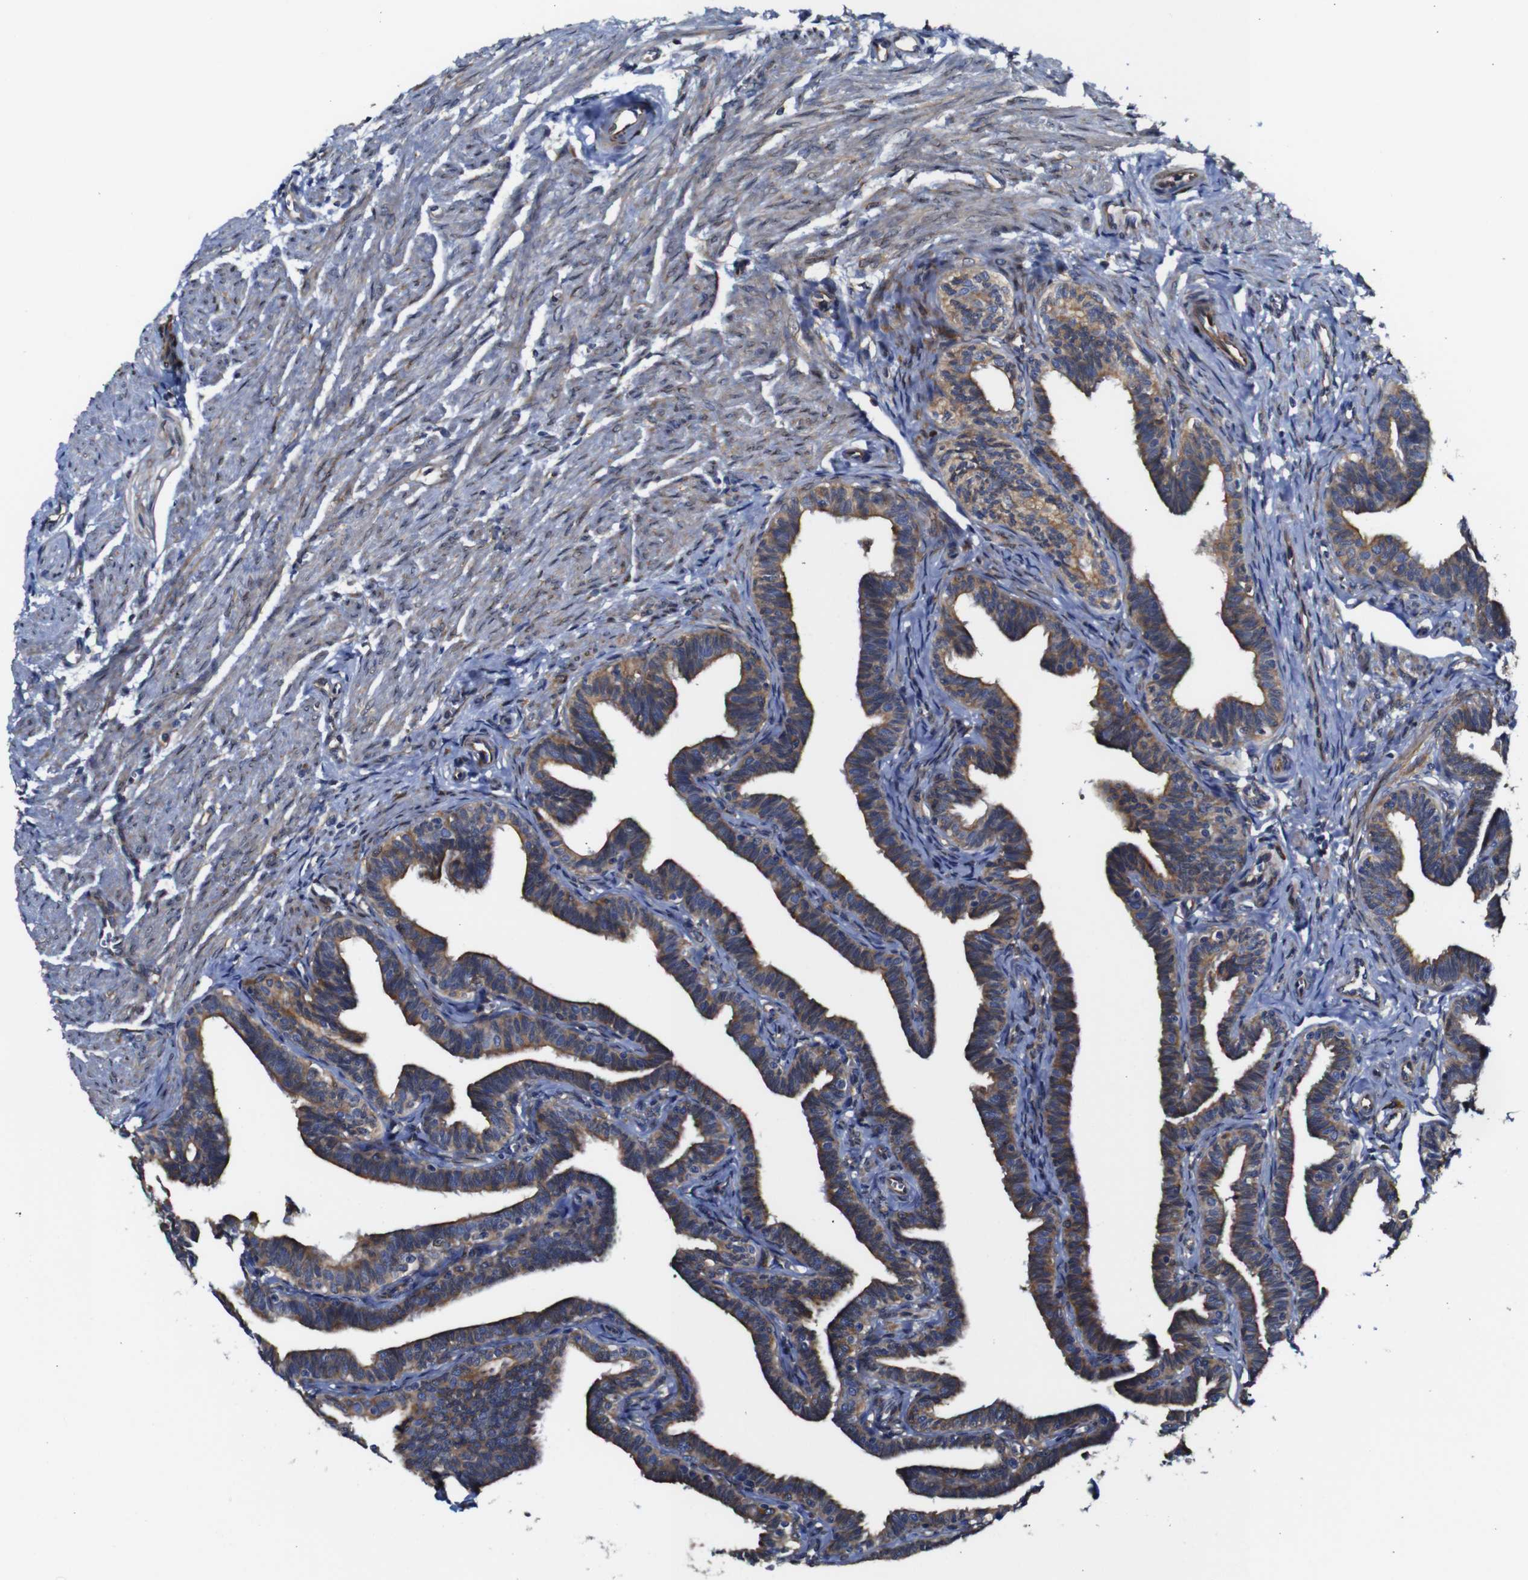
{"staining": {"intensity": "moderate", "quantity": ">75%", "location": "cytoplasmic/membranous"}, "tissue": "fallopian tube", "cell_type": "Glandular cells", "image_type": "normal", "snomed": [{"axis": "morphology", "description": "Normal tissue, NOS"}, {"axis": "topography", "description": "Fallopian tube"}, {"axis": "topography", "description": "Ovary"}], "caption": "Glandular cells show medium levels of moderate cytoplasmic/membranous staining in about >75% of cells in unremarkable fallopian tube.", "gene": "CLCC1", "patient": {"sex": "female", "age": 23}}